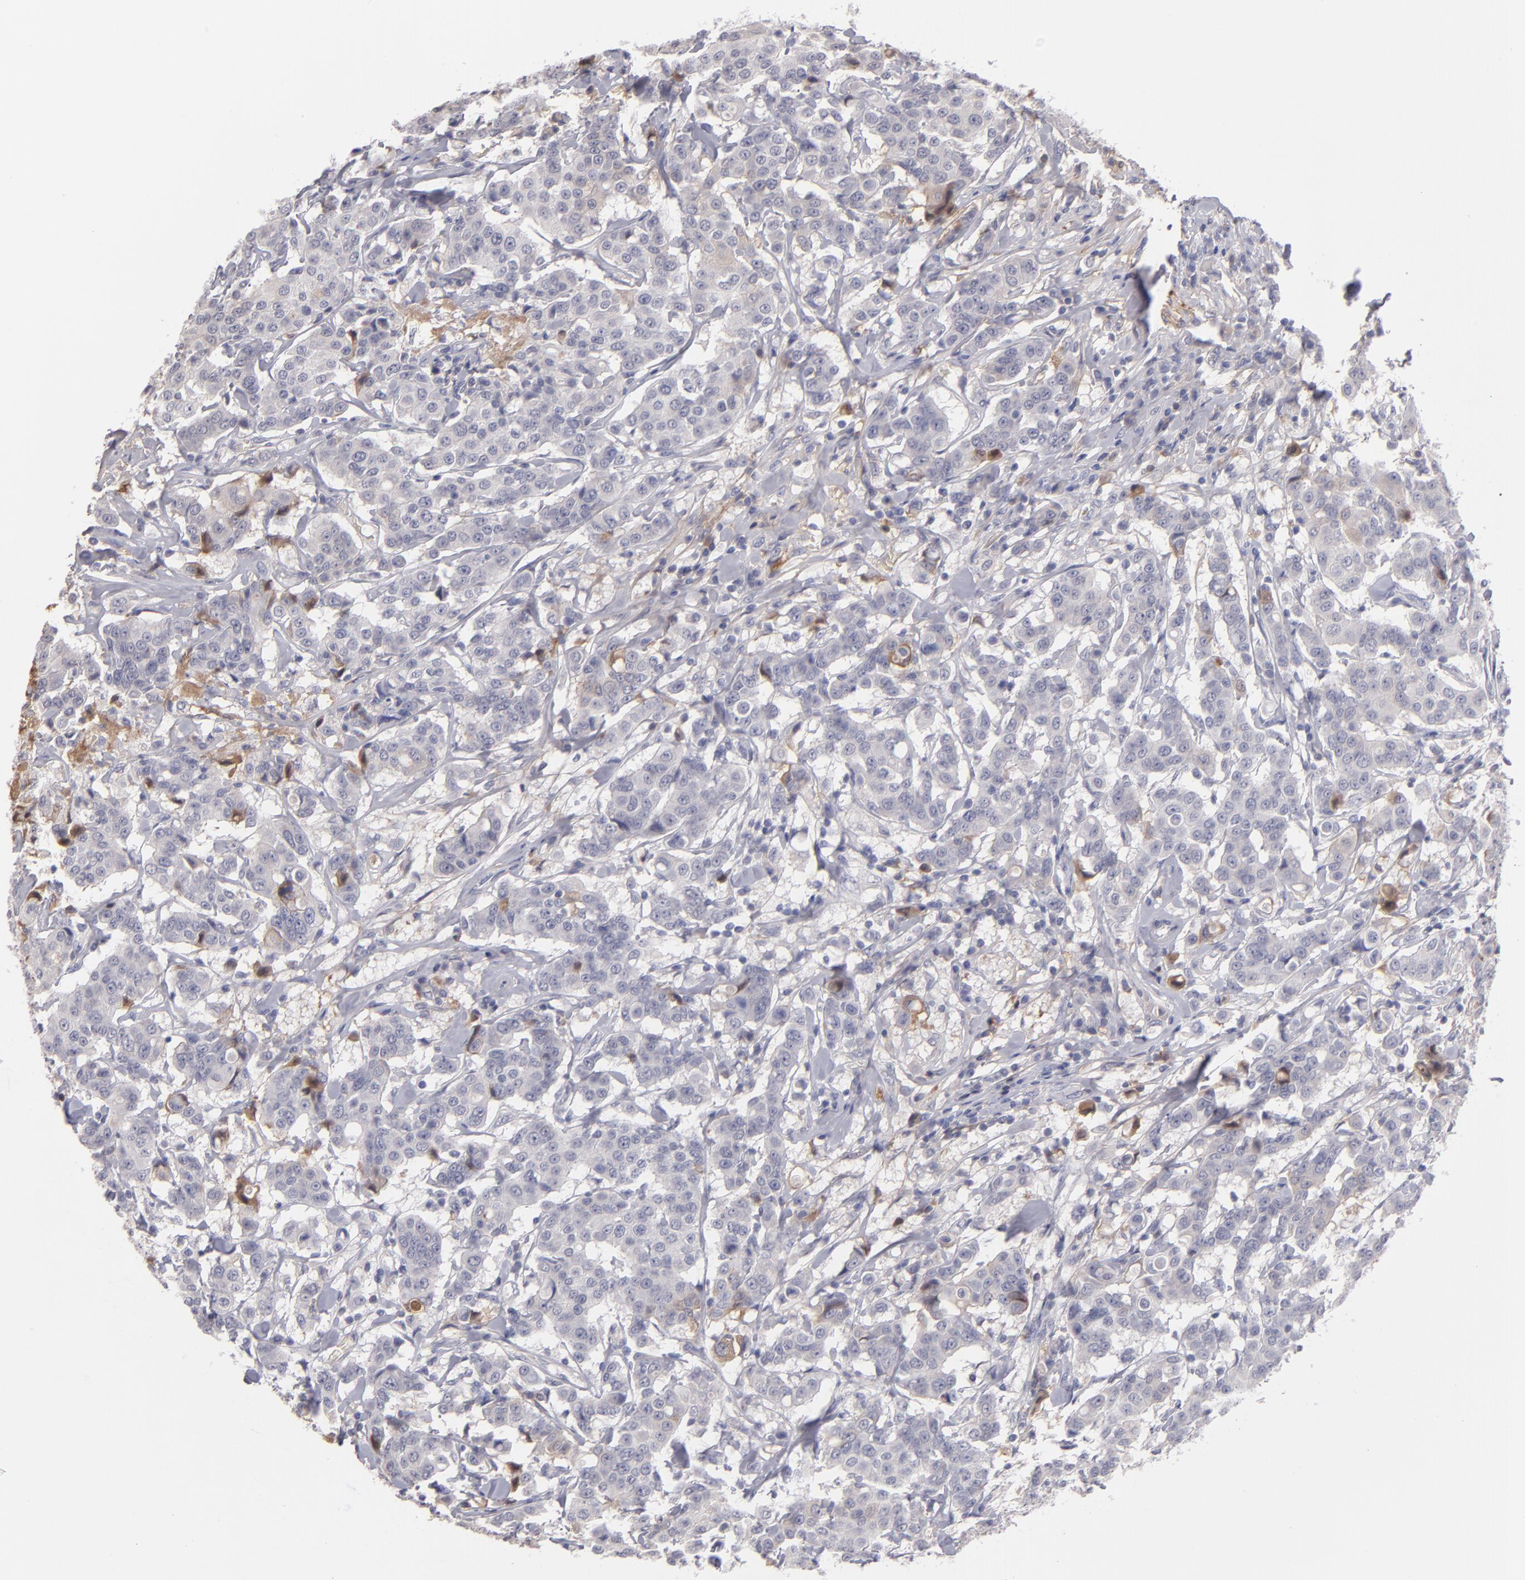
{"staining": {"intensity": "negative", "quantity": "none", "location": "none"}, "tissue": "breast cancer", "cell_type": "Tumor cells", "image_type": "cancer", "snomed": [{"axis": "morphology", "description": "Duct carcinoma"}, {"axis": "topography", "description": "Breast"}], "caption": "Tumor cells are negative for protein expression in human breast infiltrating ductal carcinoma. Brightfield microscopy of IHC stained with DAB (3,3'-diaminobenzidine) (brown) and hematoxylin (blue), captured at high magnification.", "gene": "ITIH4", "patient": {"sex": "female", "age": 27}}